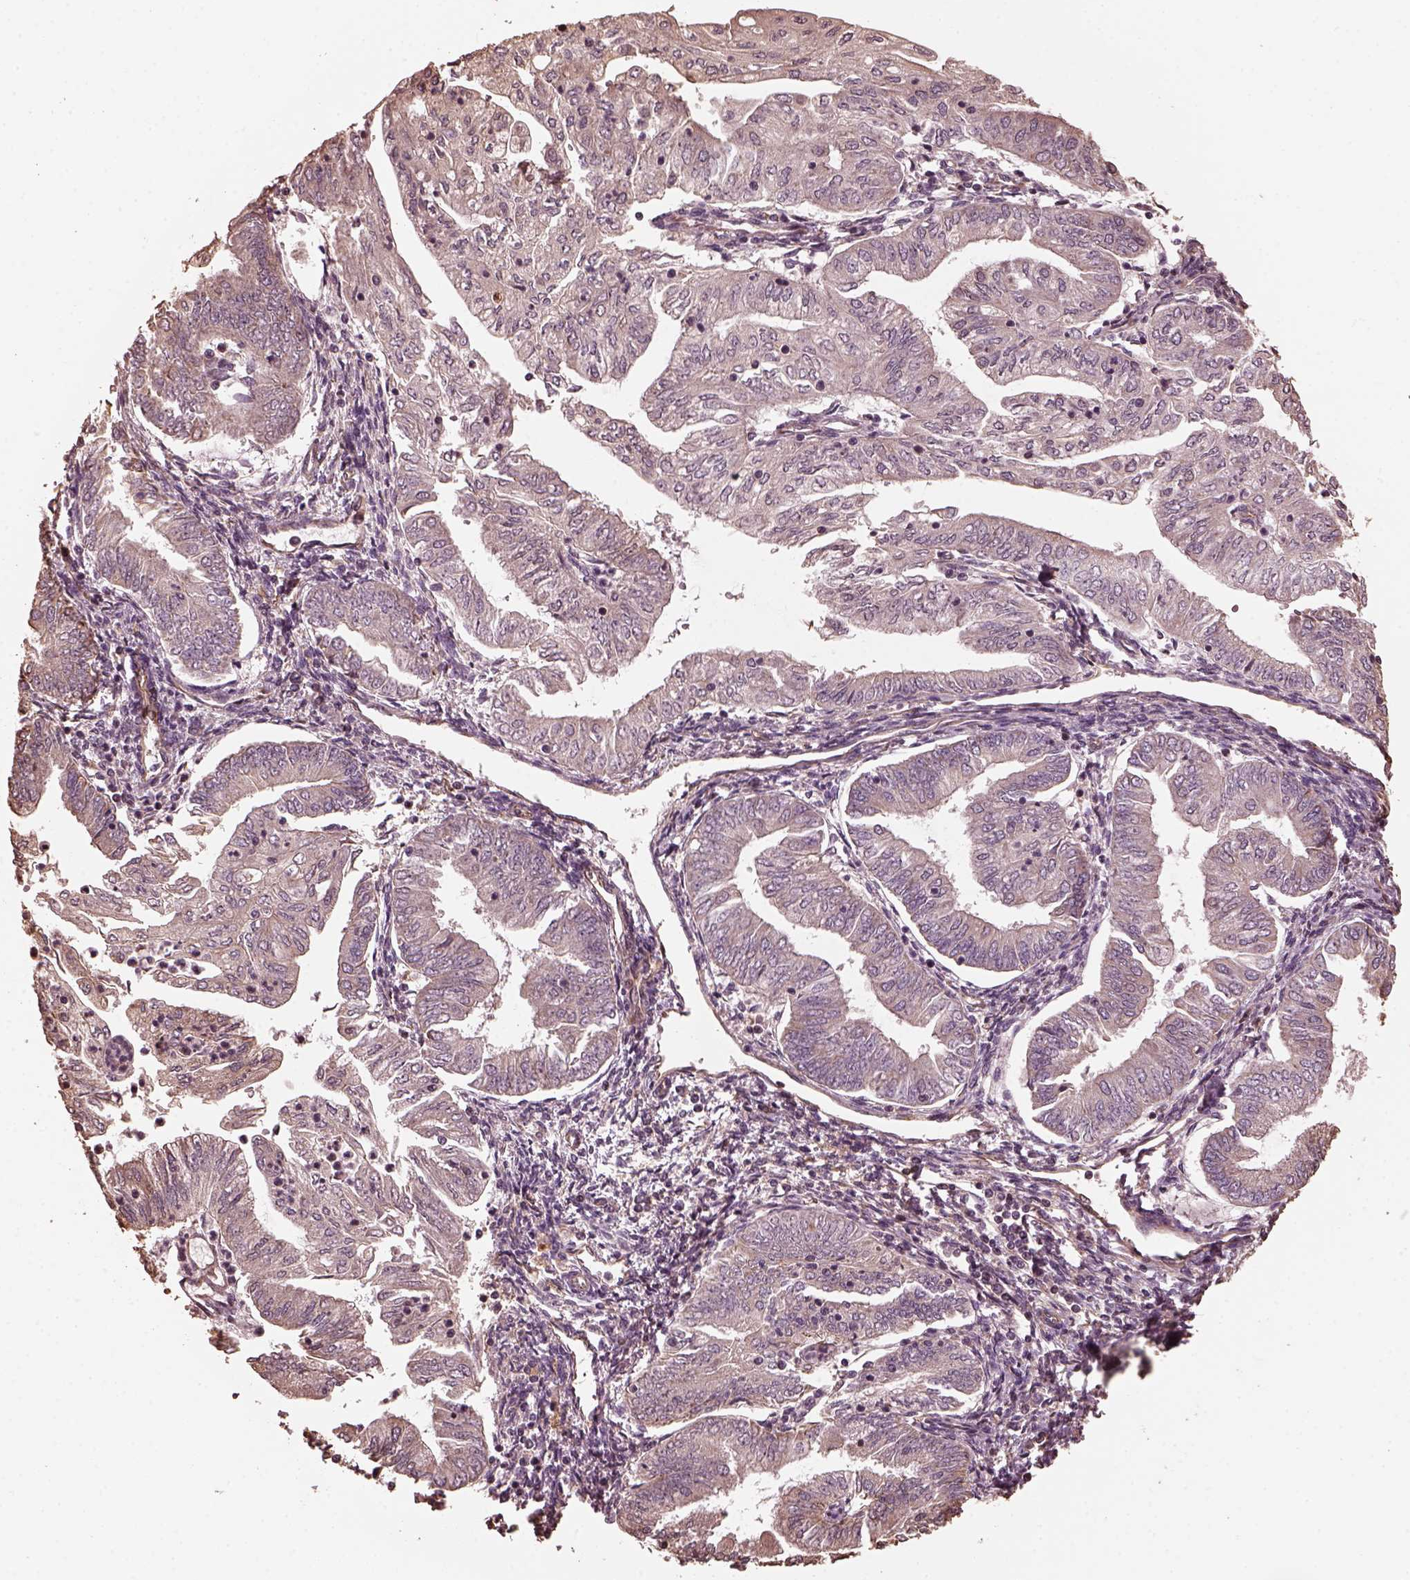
{"staining": {"intensity": "negative", "quantity": "none", "location": "none"}, "tissue": "endometrial cancer", "cell_type": "Tumor cells", "image_type": "cancer", "snomed": [{"axis": "morphology", "description": "Adenocarcinoma, NOS"}, {"axis": "topography", "description": "Endometrium"}], "caption": "Human endometrial cancer stained for a protein using immunohistochemistry displays no positivity in tumor cells.", "gene": "GTPBP1", "patient": {"sex": "female", "age": 55}}